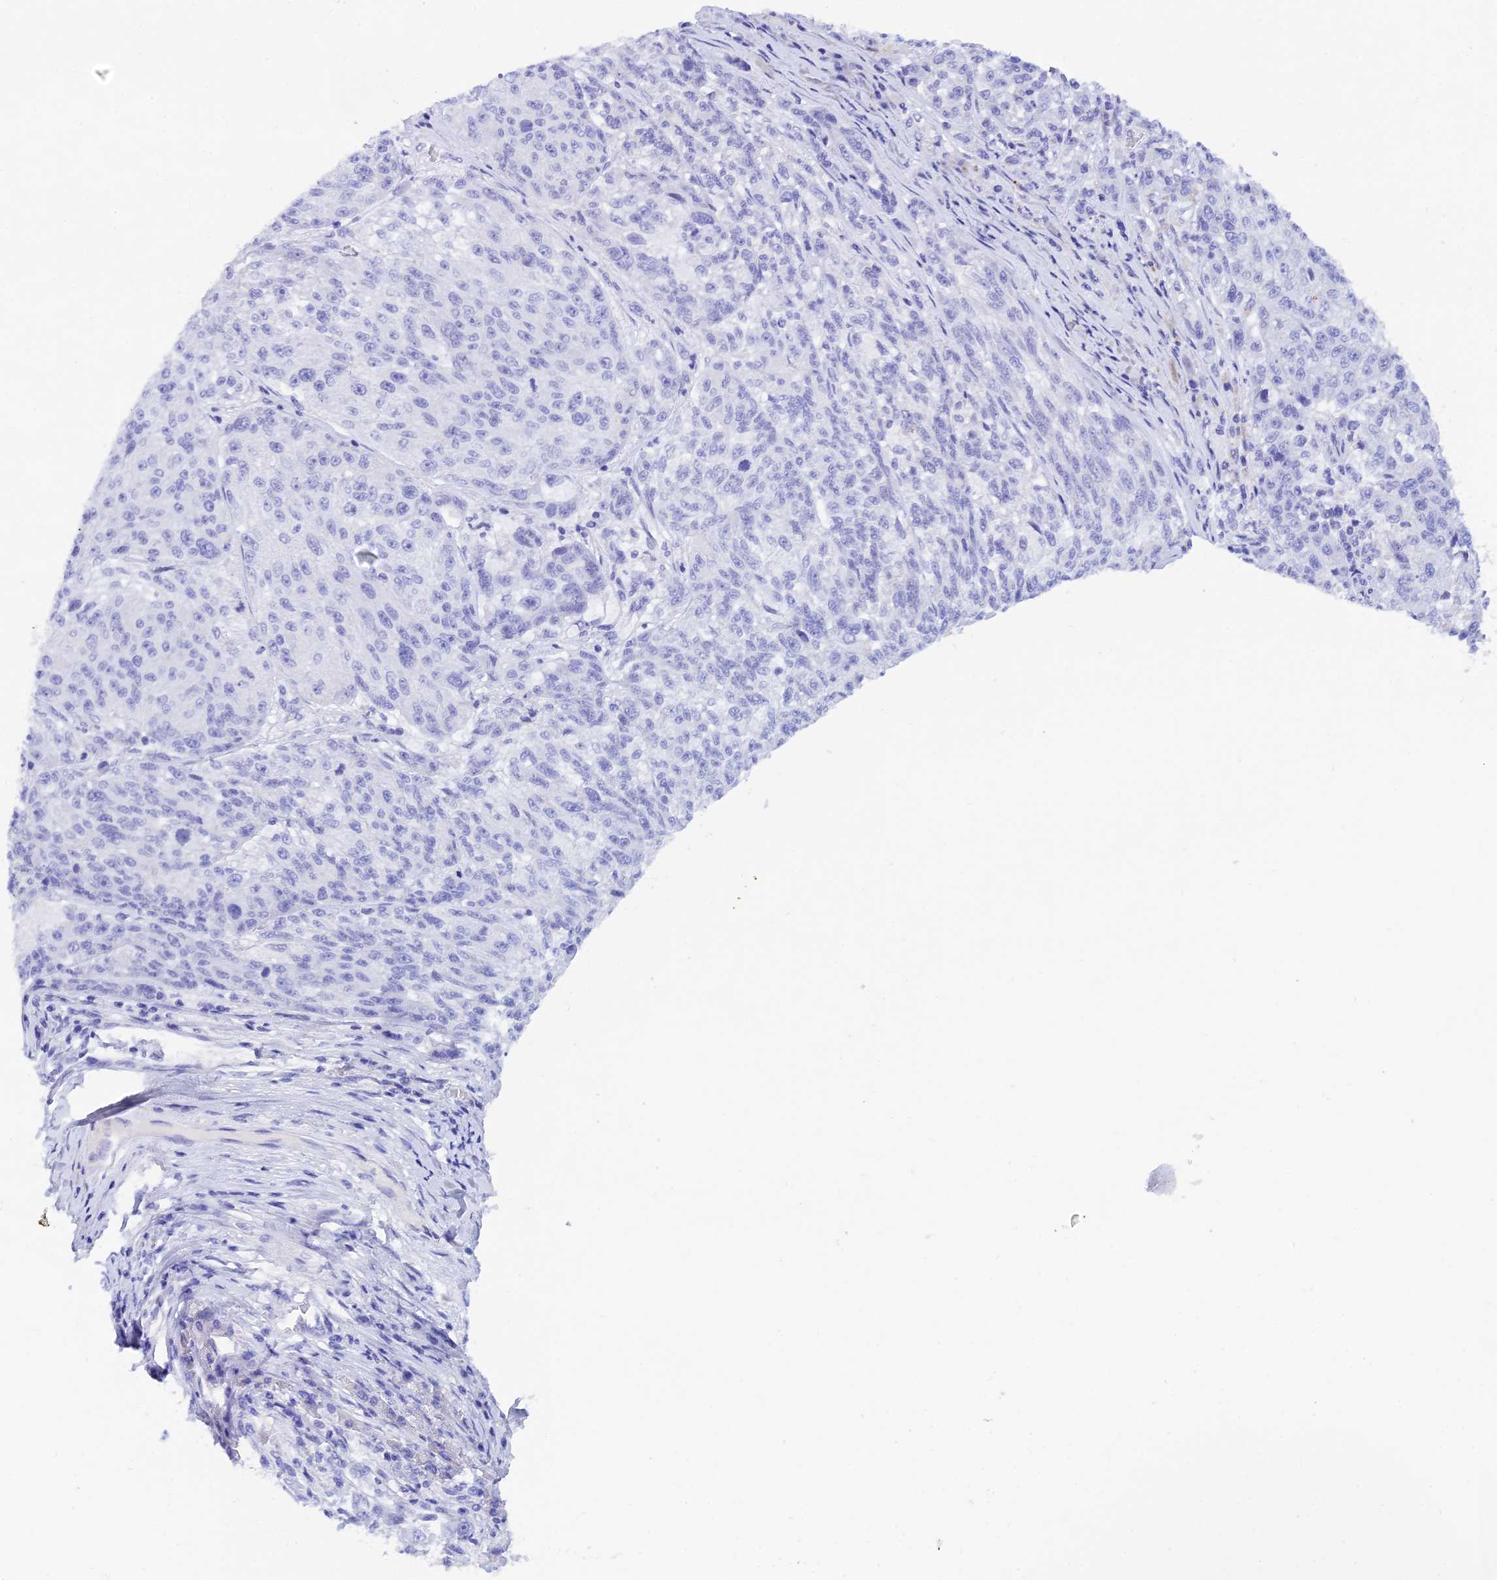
{"staining": {"intensity": "negative", "quantity": "none", "location": "none"}, "tissue": "melanoma", "cell_type": "Tumor cells", "image_type": "cancer", "snomed": [{"axis": "morphology", "description": "Malignant melanoma, NOS"}, {"axis": "topography", "description": "Skin"}], "caption": "The micrograph displays no significant expression in tumor cells of malignant melanoma.", "gene": "REG1A", "patient": {"sex": "male", "age": 53}}